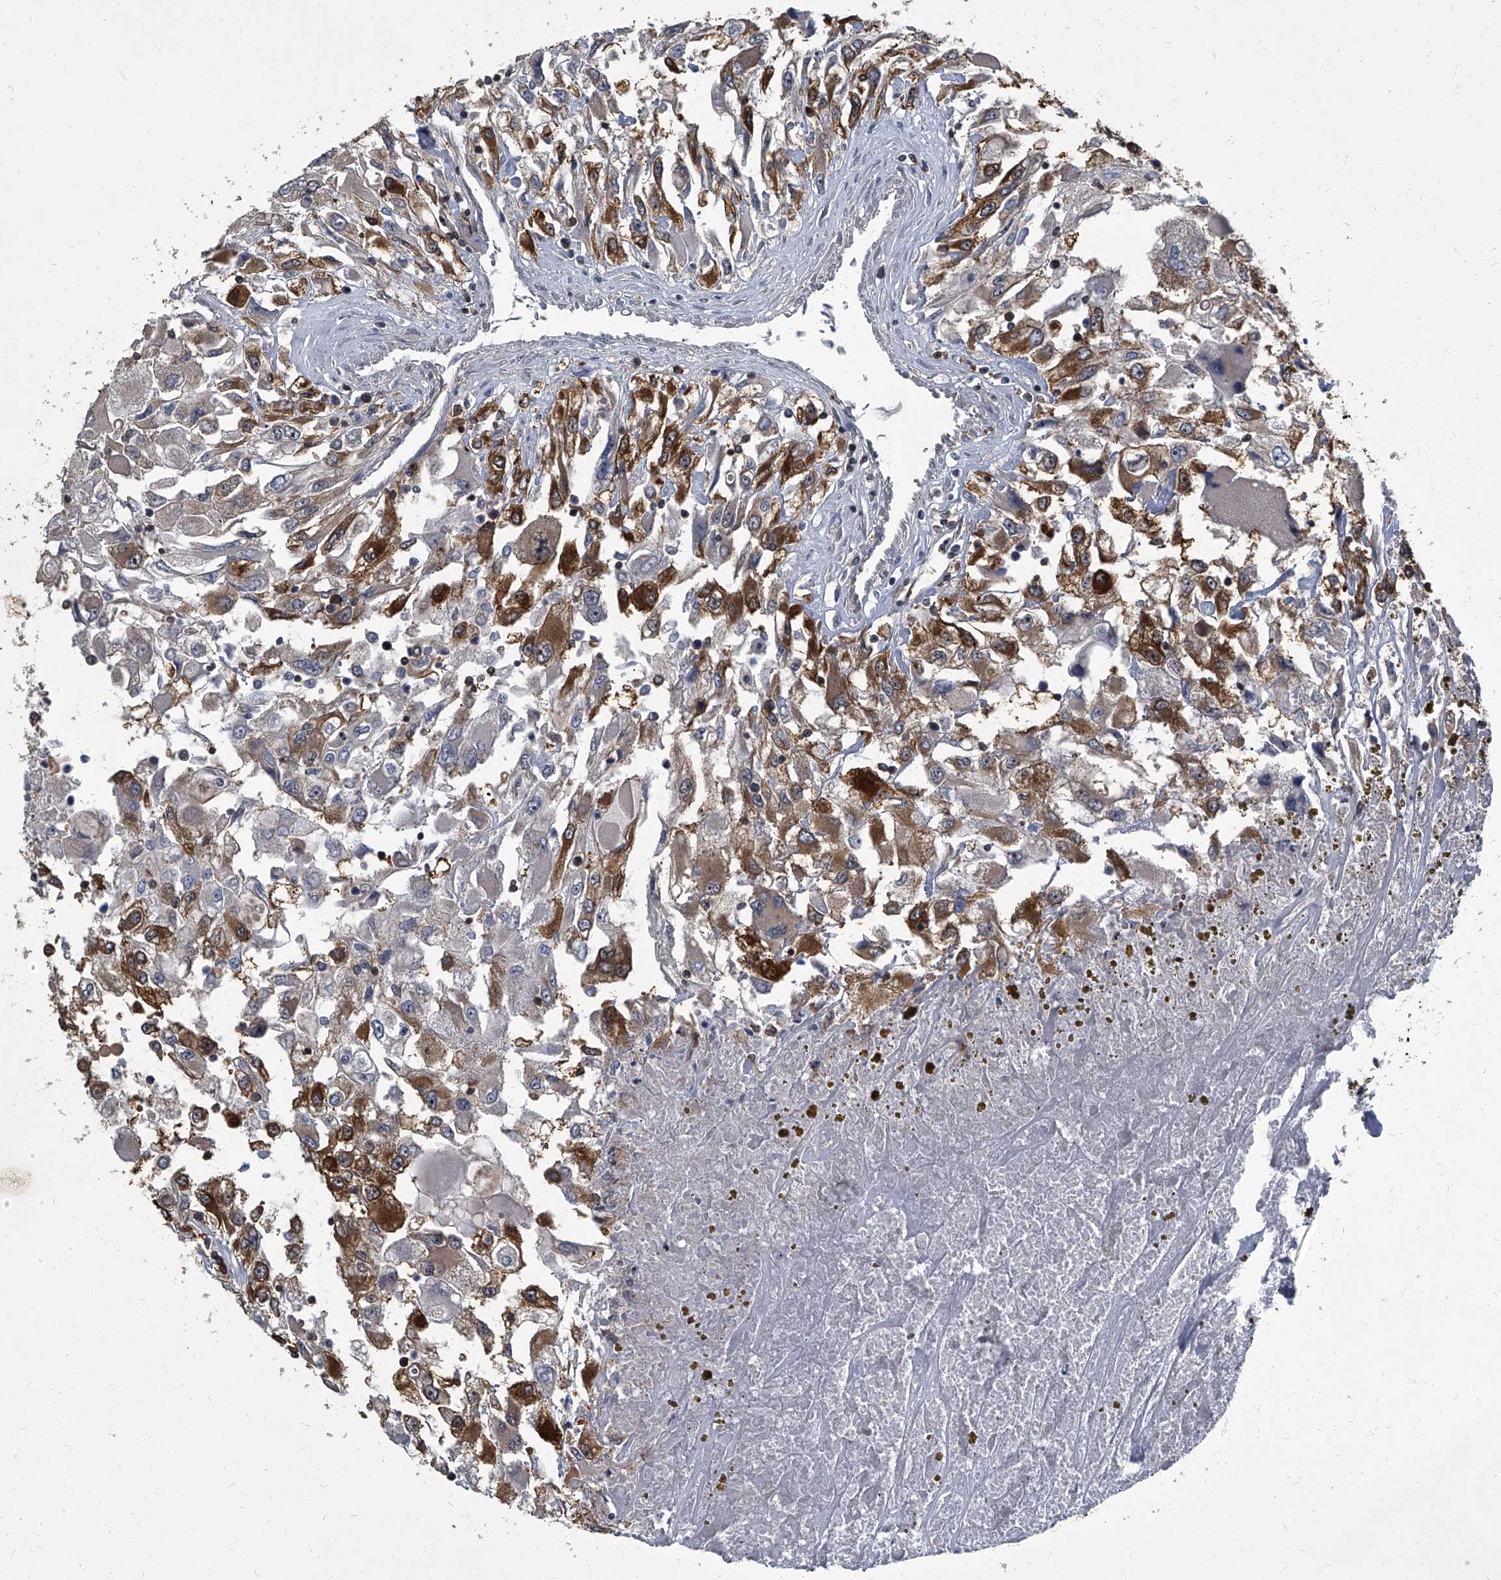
{"staining": {"intensity": "strong", "quantity": "25%-75%", "location": "cytoplasmic/membranous"}, "tissue": "renal cancer", "cell_type": "Tumor cells", "image_type": "cancer", "snomed": [{"axis": "morphology", "description": "Adenocarcinoma, NOS"}, {"axis": "topography", "description": "Kidney"}], "caption": "Strong cytoplasmic/membranous staining for a protein is identified in about 25%-75% of tumor cells of renal adenocarcinoma using immunohistochemistry (IHC).", "gene": "CDV3", "patient": {"sex": "female", "age": 52}}